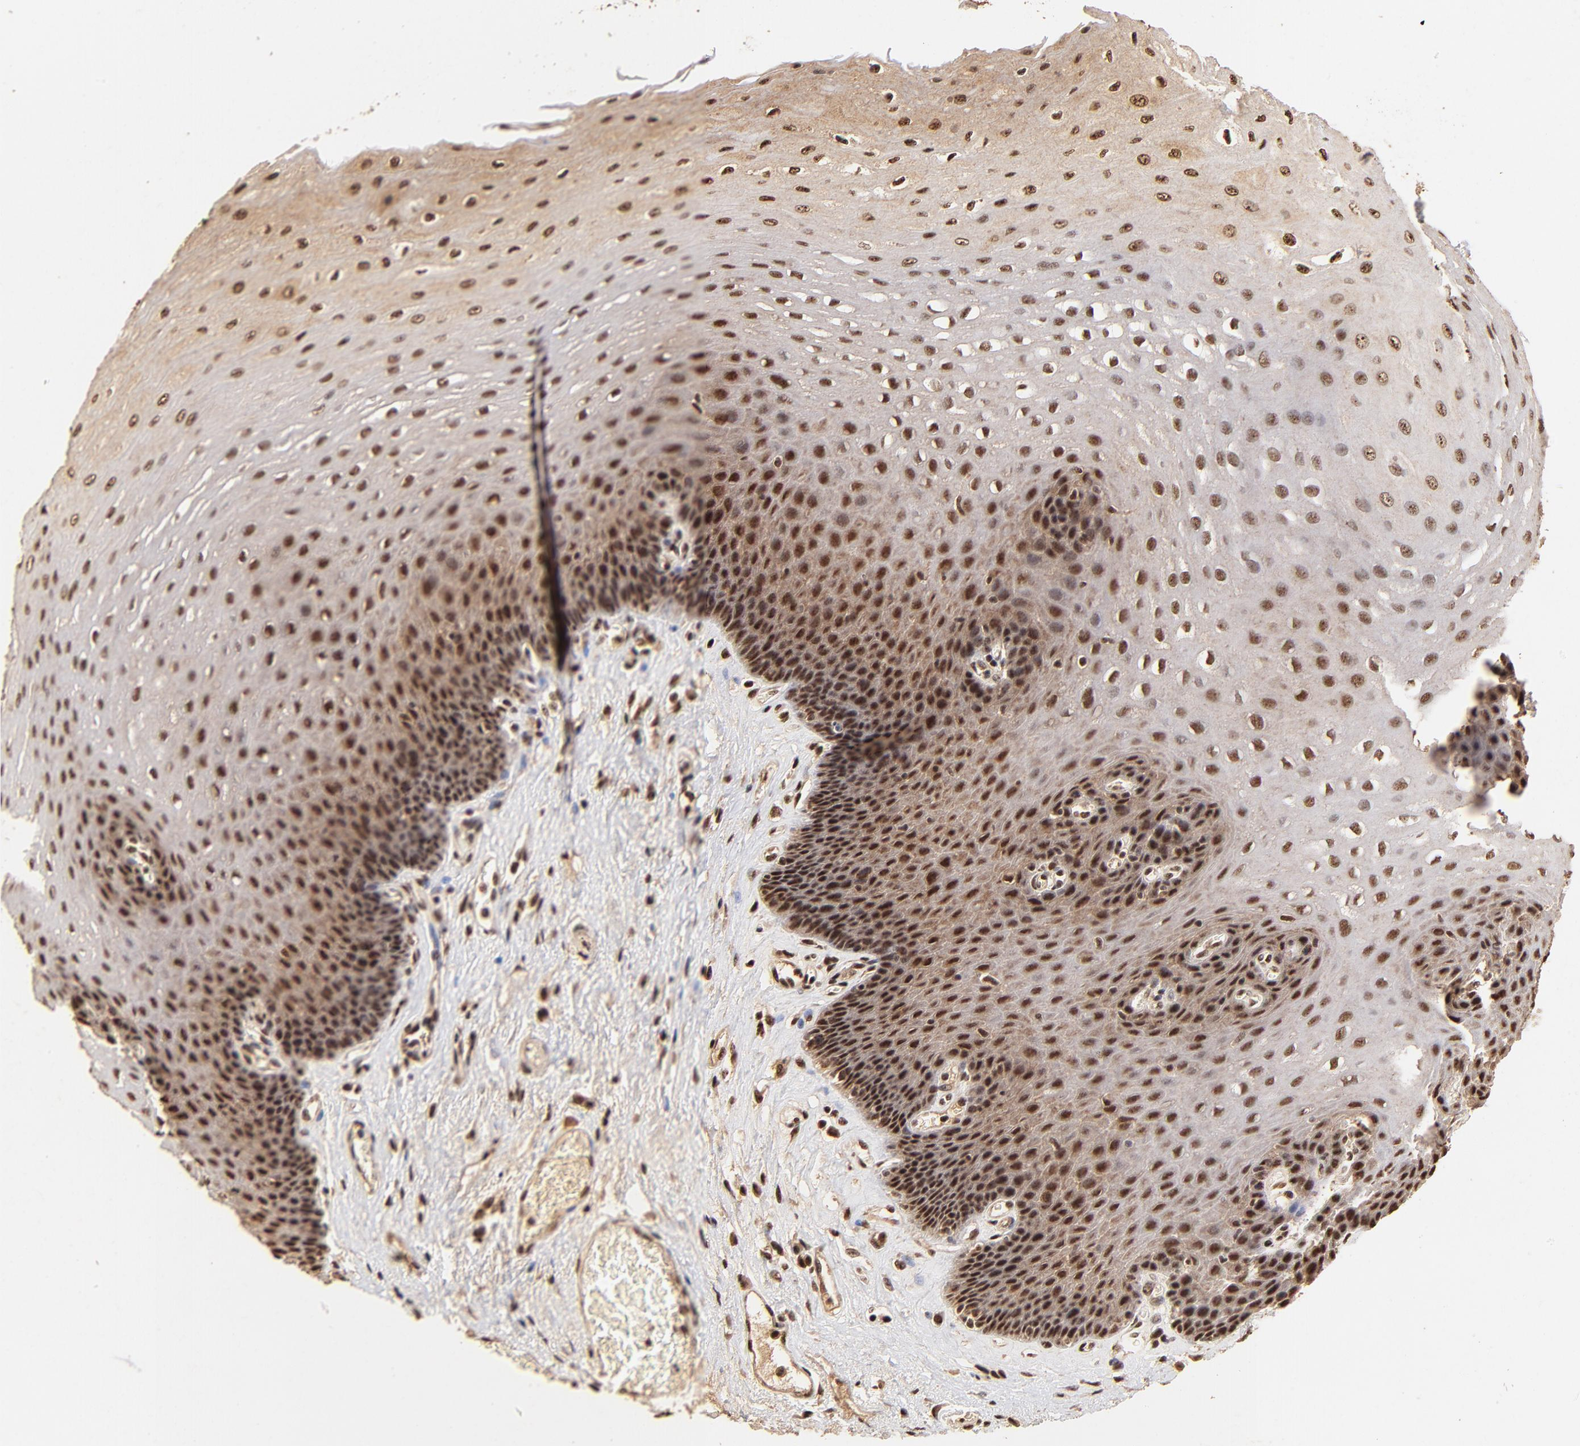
{"staining": {"intensity": "strong", "quantity": ">75%", "location": "cytoplasmic/membranous,nuclear"}, "tissue": "esophagus", "cell_type": "Squamous epithelial cells", "image_type": "normal", "snomed": [{"axis": "morphology", "description": "Normal tissue, NOS"}, {"axis": "topography", "description": "Esophagus"}], "caption": "An immunohistochemistry histopathology image of normal tissue is shown. Protein staining in brown shows strong cytoplasmic/membranous,nuclear positivity in esophagus within squamous epithelial cells. The staining was performed using DAB (3,3'-diaminobenzidine), with brown indicating positive protein expression. Nuclei are stained blue with hematoxylin.", "gene": "MED12", "patient": {"sex": "female", "age": 72}}